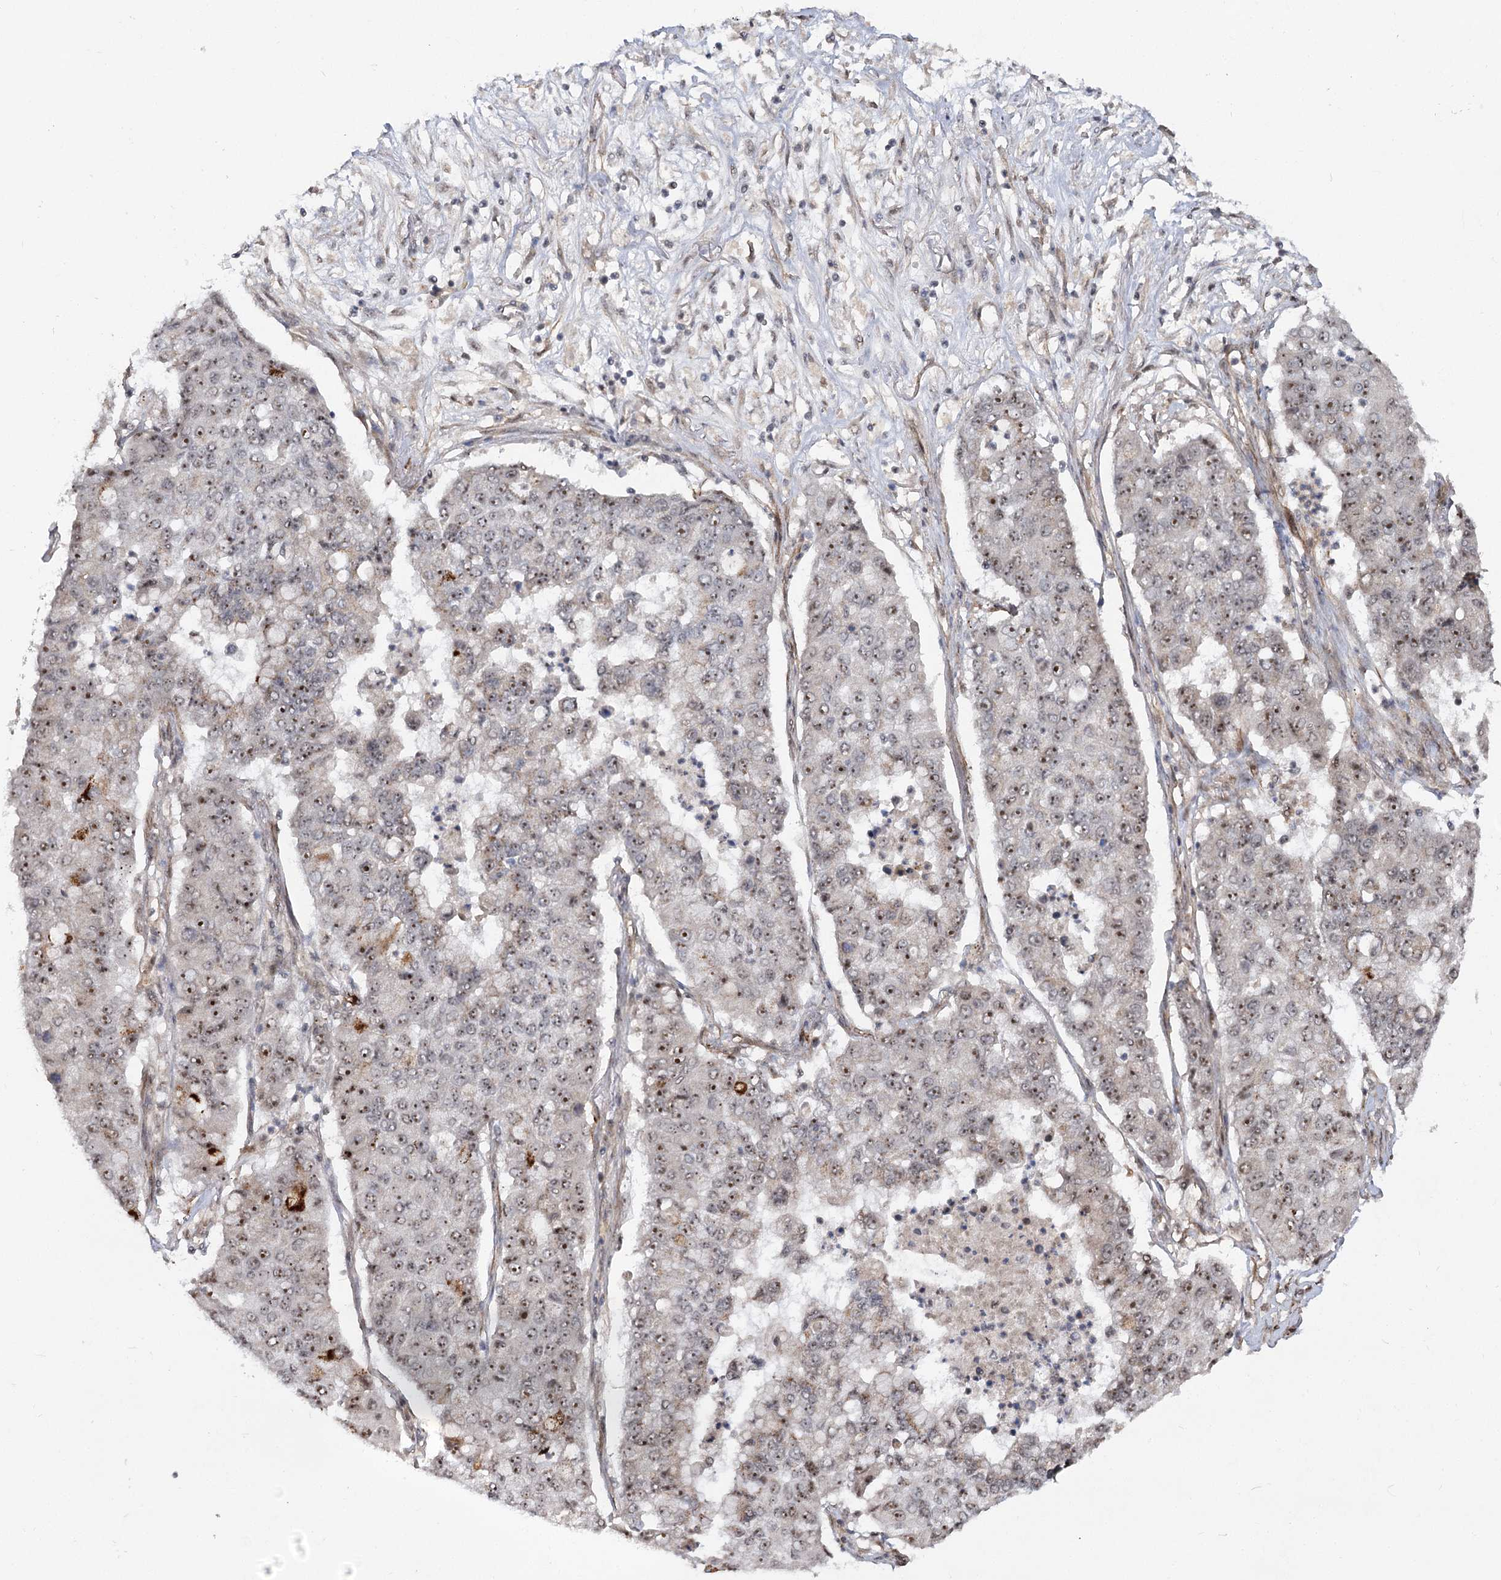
{"staining": {"intensity": "moderate", "quantity": "25%-75%", "location": "nuclear"}, "tissue": "lung cancer", "cell_type": "Tumor cells", "image_type": "cancer", "snomed": [{"axis": "morphology", "description": "Squamous cell carcinoma, NOS"}, {"axis": "topography", "description": "Lung"}], "caption": "Lung cancer stained with a protein marker exhibits moderate staining in tumor cells.", "gene": "GNL3L", "patient": {"sex": "male", "age": 74}}